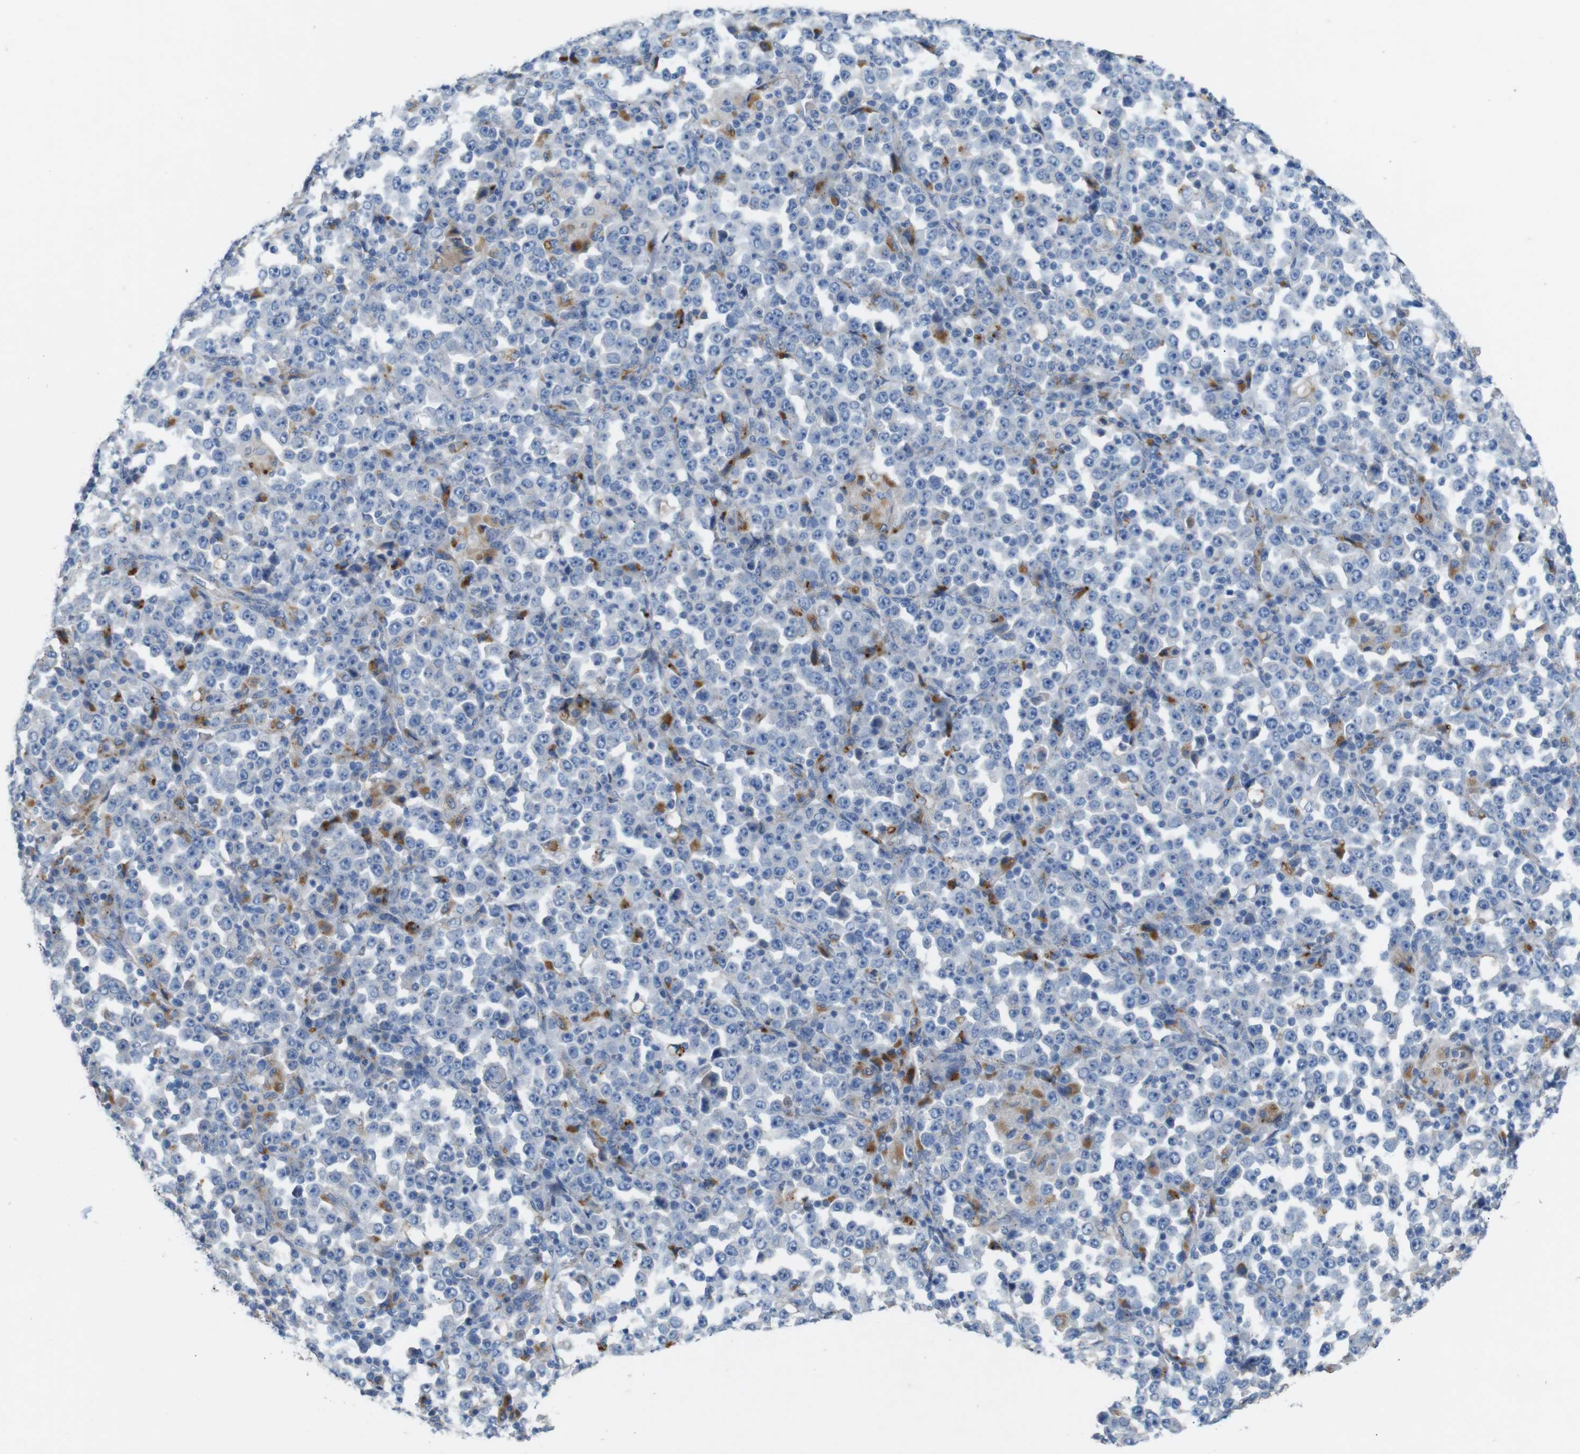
{"staining": {"intensity": "negative", "quantity": "none", "location": "none"}, "tissue": "stomach cancer", "cell_type": "Tumor cells", "image_type": "cancer", "snomed": [{"axis": "morphology", "description": "Normal tissue, NOS"}, {"axis": "morphology", "description": "Adenocarcinoma, NOS"}, {"axis": "topography", "description": "Stomach, upper"}, {"axis": "topography", "description": "Stomach"}], "caption": "Protein analysis of stomach adenocarcinoma displays no significant staining in tumor cells. (DAB immunohistochemistry, high magnification).", "gene": "NHLRC3", "patient": {"sex": "male", "age": 59}}